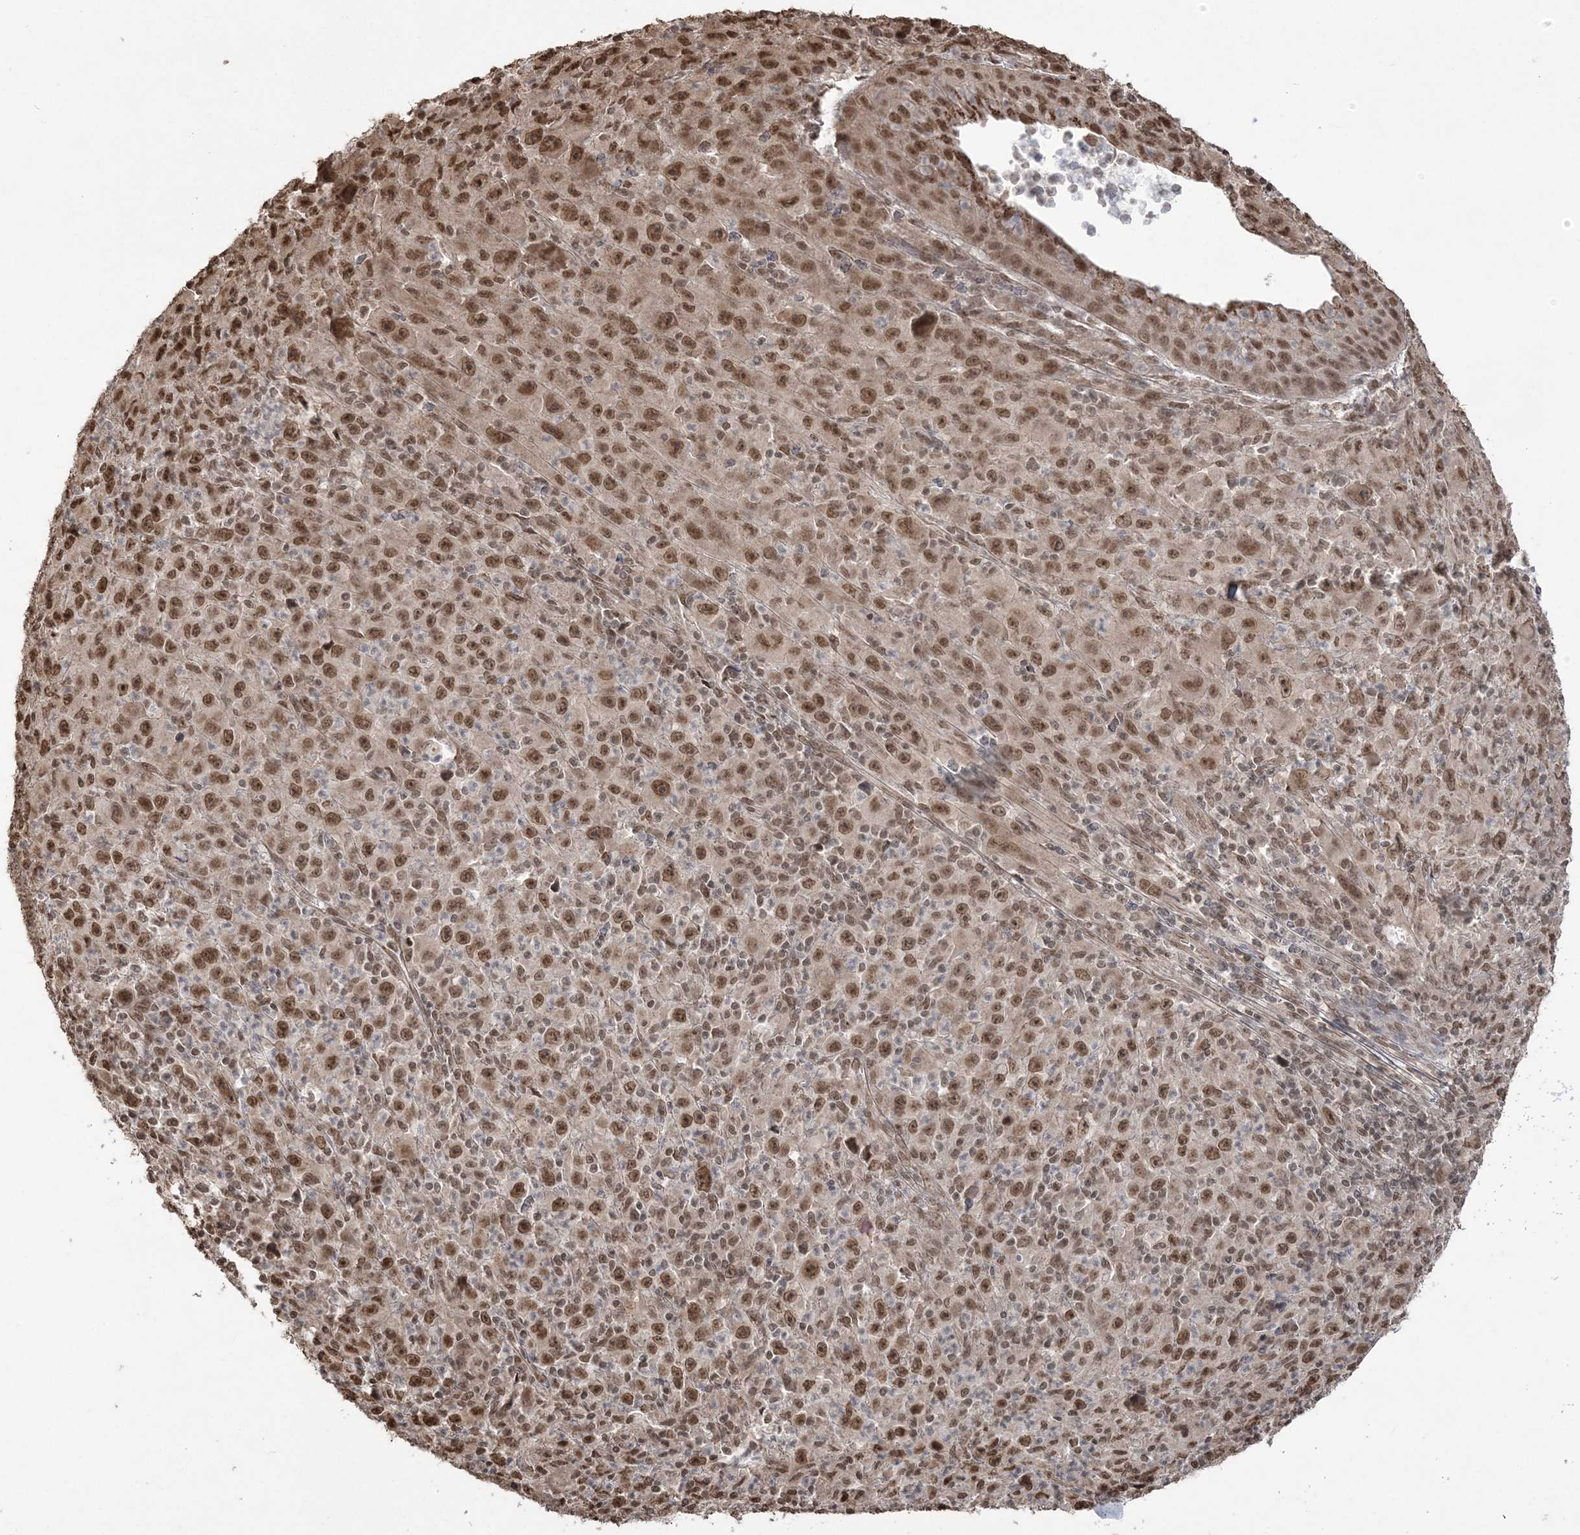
{"staining": {"intensity": "strong", "quantity": ">75%", "location": "nuclear"}, "tissue": "melanoma", "cell_type": "Tumor cells", "image_type": "cancer", "snomed": [{"axis": "morphology", "description": "Malignant melanoma, Metastatic site"}, {"axis": "topography", "description": "Skin"}], "caption": "Protein expression analysis of human malignant melanoma (metastatic site) reveals strong nuclear expression in about >75% of tumor cells. The protein of interest is shown in brown color, while the nuclei are stained blue.", "gene": "ZNF839", "patient": {"sex": "female", "age": 56}}